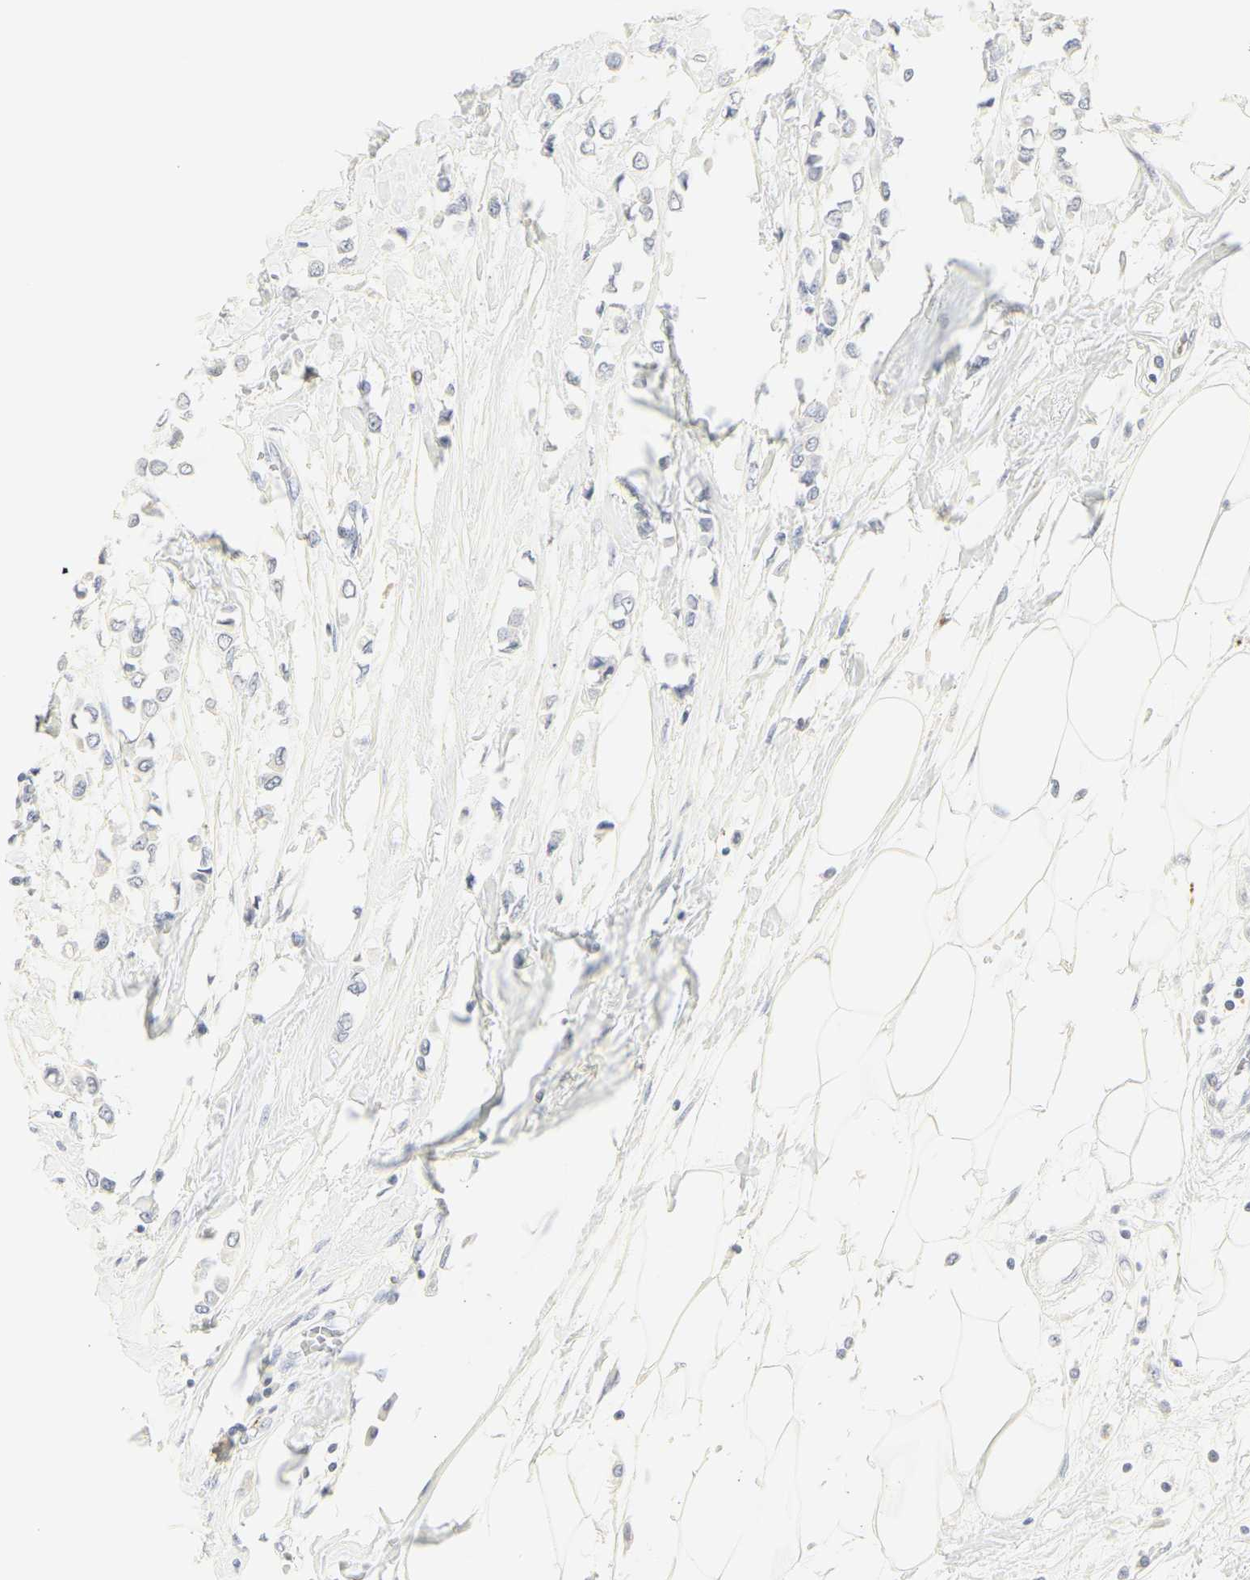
{"staining": {"intensity": "negative", "quantity": "none", "location": "none"}, "tissue": "breast cancer", "cell_type": "Tumor cells", "image_type": "cancer", "snomed": [{"axis": "morphology", "description": "Lobular carcinoma"}, {"axis": "topography", "description": "Breast"}], "caption": "Tumor cells show no significant expression in breast cancer.", "gene": "MPO", "patient": {"sex": "female", "age": 51}}